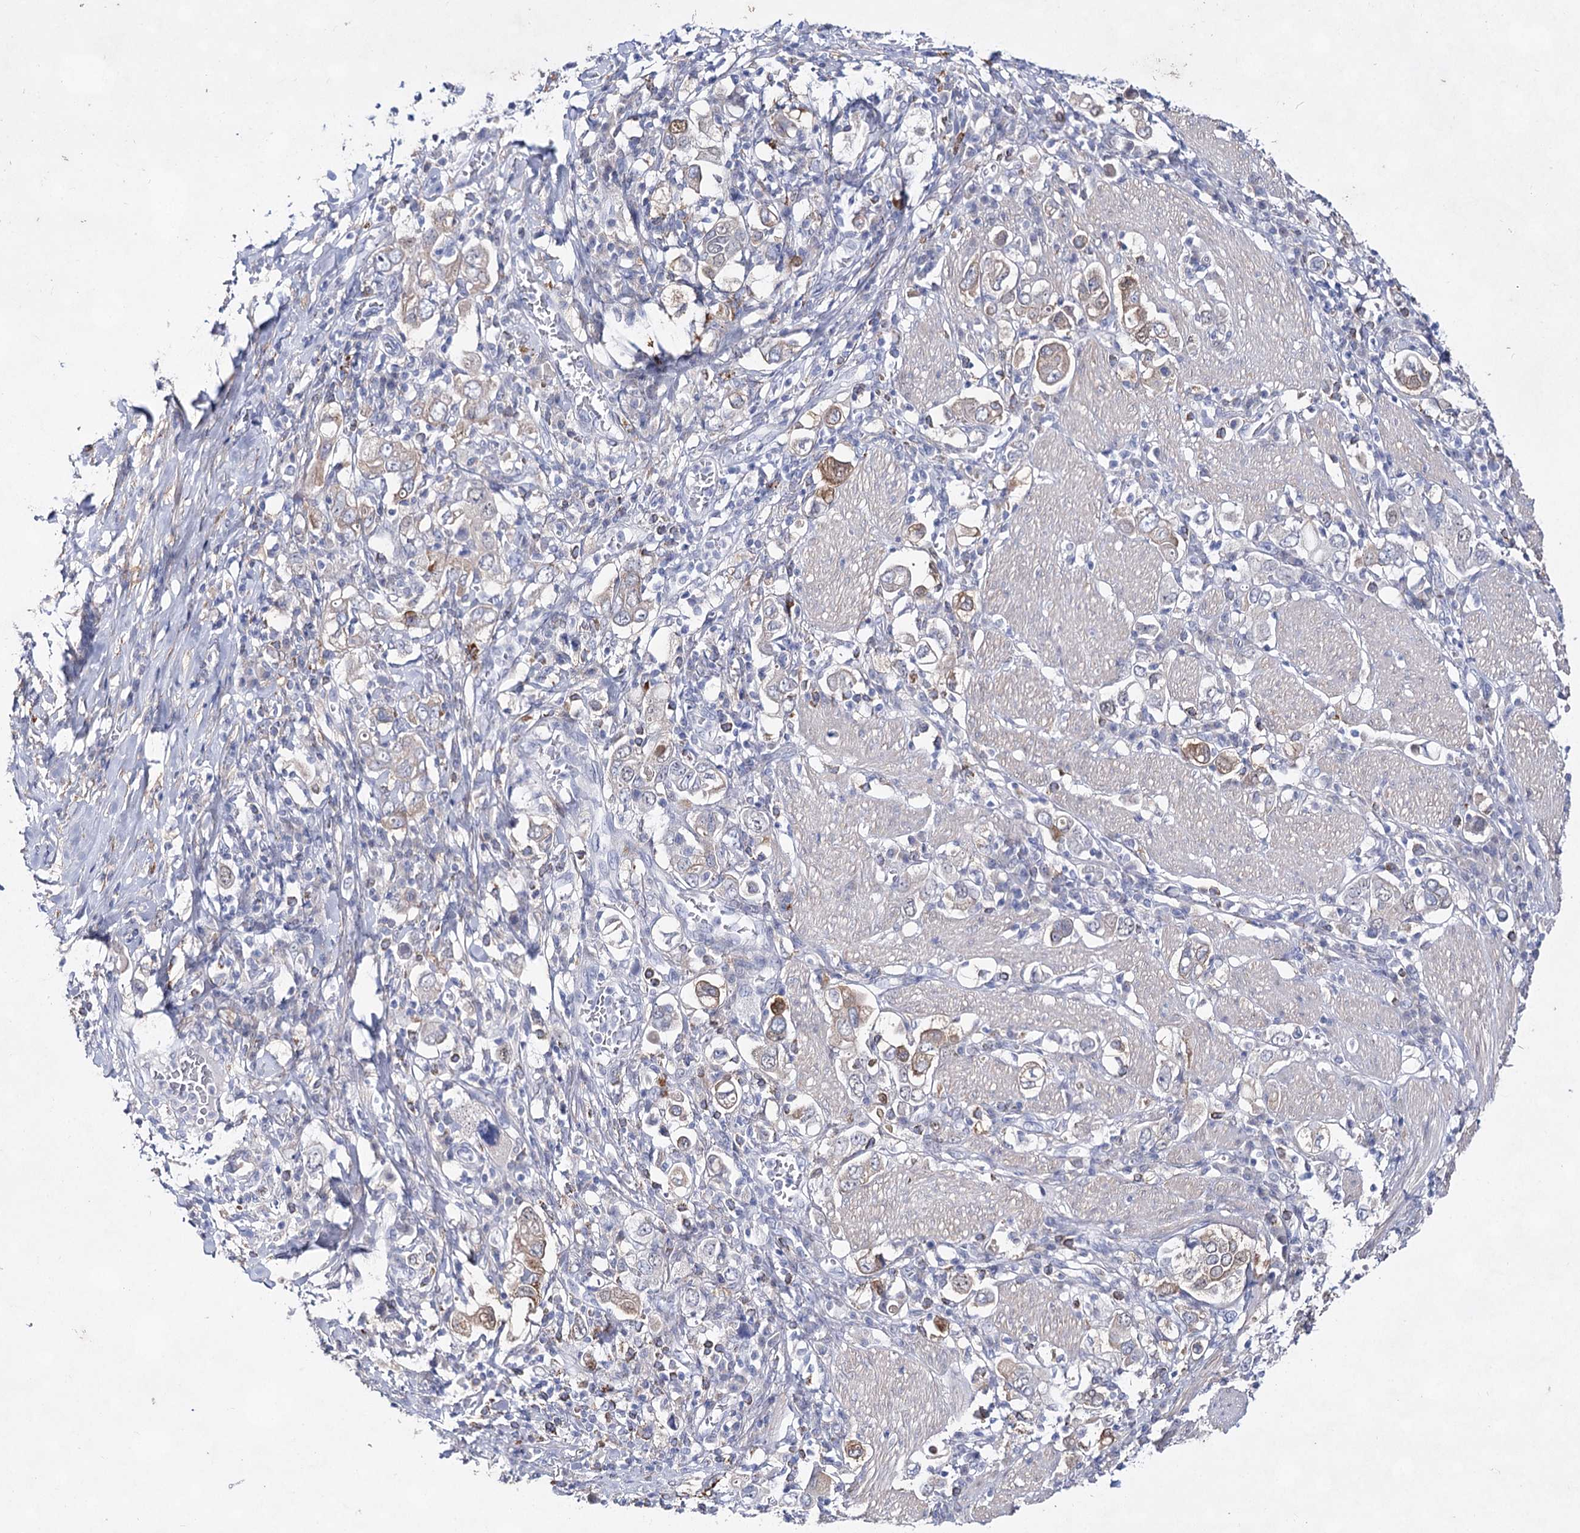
{"staining": {"intensity": "moderate", "quantity": "<25%", "location": "cytoplasmic/membranous"}, "tissue": "stomach cancer", "cell_type": "Tumor cells", "image_type": "cancer", "snomed": [{"axis": "morphology", "description": "Adenocarcinoma, NOS"}, {"axis": "topography", "description": "Stomach, upper"}], "caption": "DAB (3,3'-diaminobenzidine) immunohistochemical staining of human stomach adenocarcinoma reveals moderate cytoplasmic/membranous protein expression in about <25% of tumor cells. (IHC, brightfield microscopy, high magnification).", "gene": "UGDH", "patient": {"sex": "male", "age": 62}}